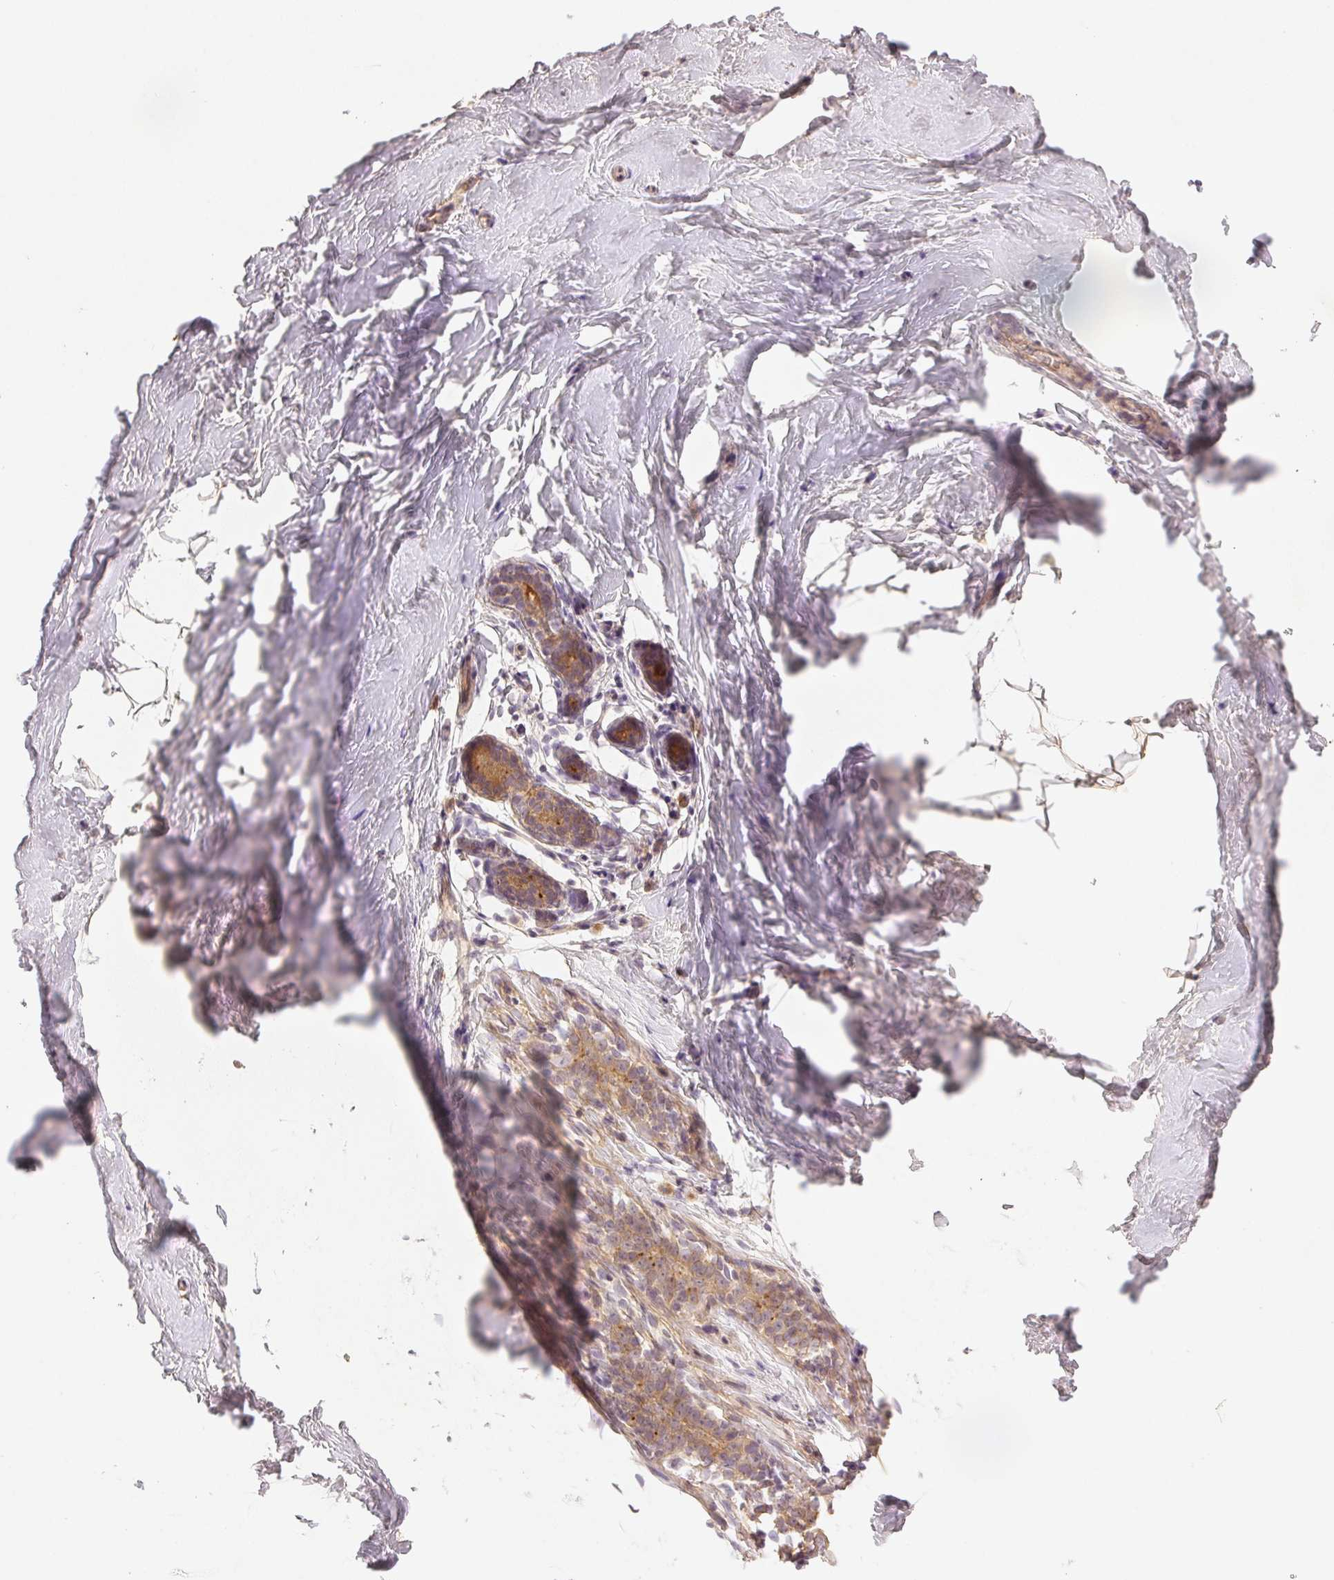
{"staining": {"intensity": "negative", "quantity": "none", "location": "none"}, "tissue": "breast", "cell_type": "Adipocytes", "image_type": "normal", "snomed": [{"axis": "morphology", "description": "Normal tissue, NOS"}, {"axis": "topography", "description": "Breast"}], "caption": "Immunohistochemistry of benign breast shows no expression in adipocytes. (Stains: DAB immunohistochemistry with hematoxylin counter stain, Microscopy: brightfield microscopy at high magnification).", "gene": "YIF1B", "patient": {"sex": "female", "age": 32}}